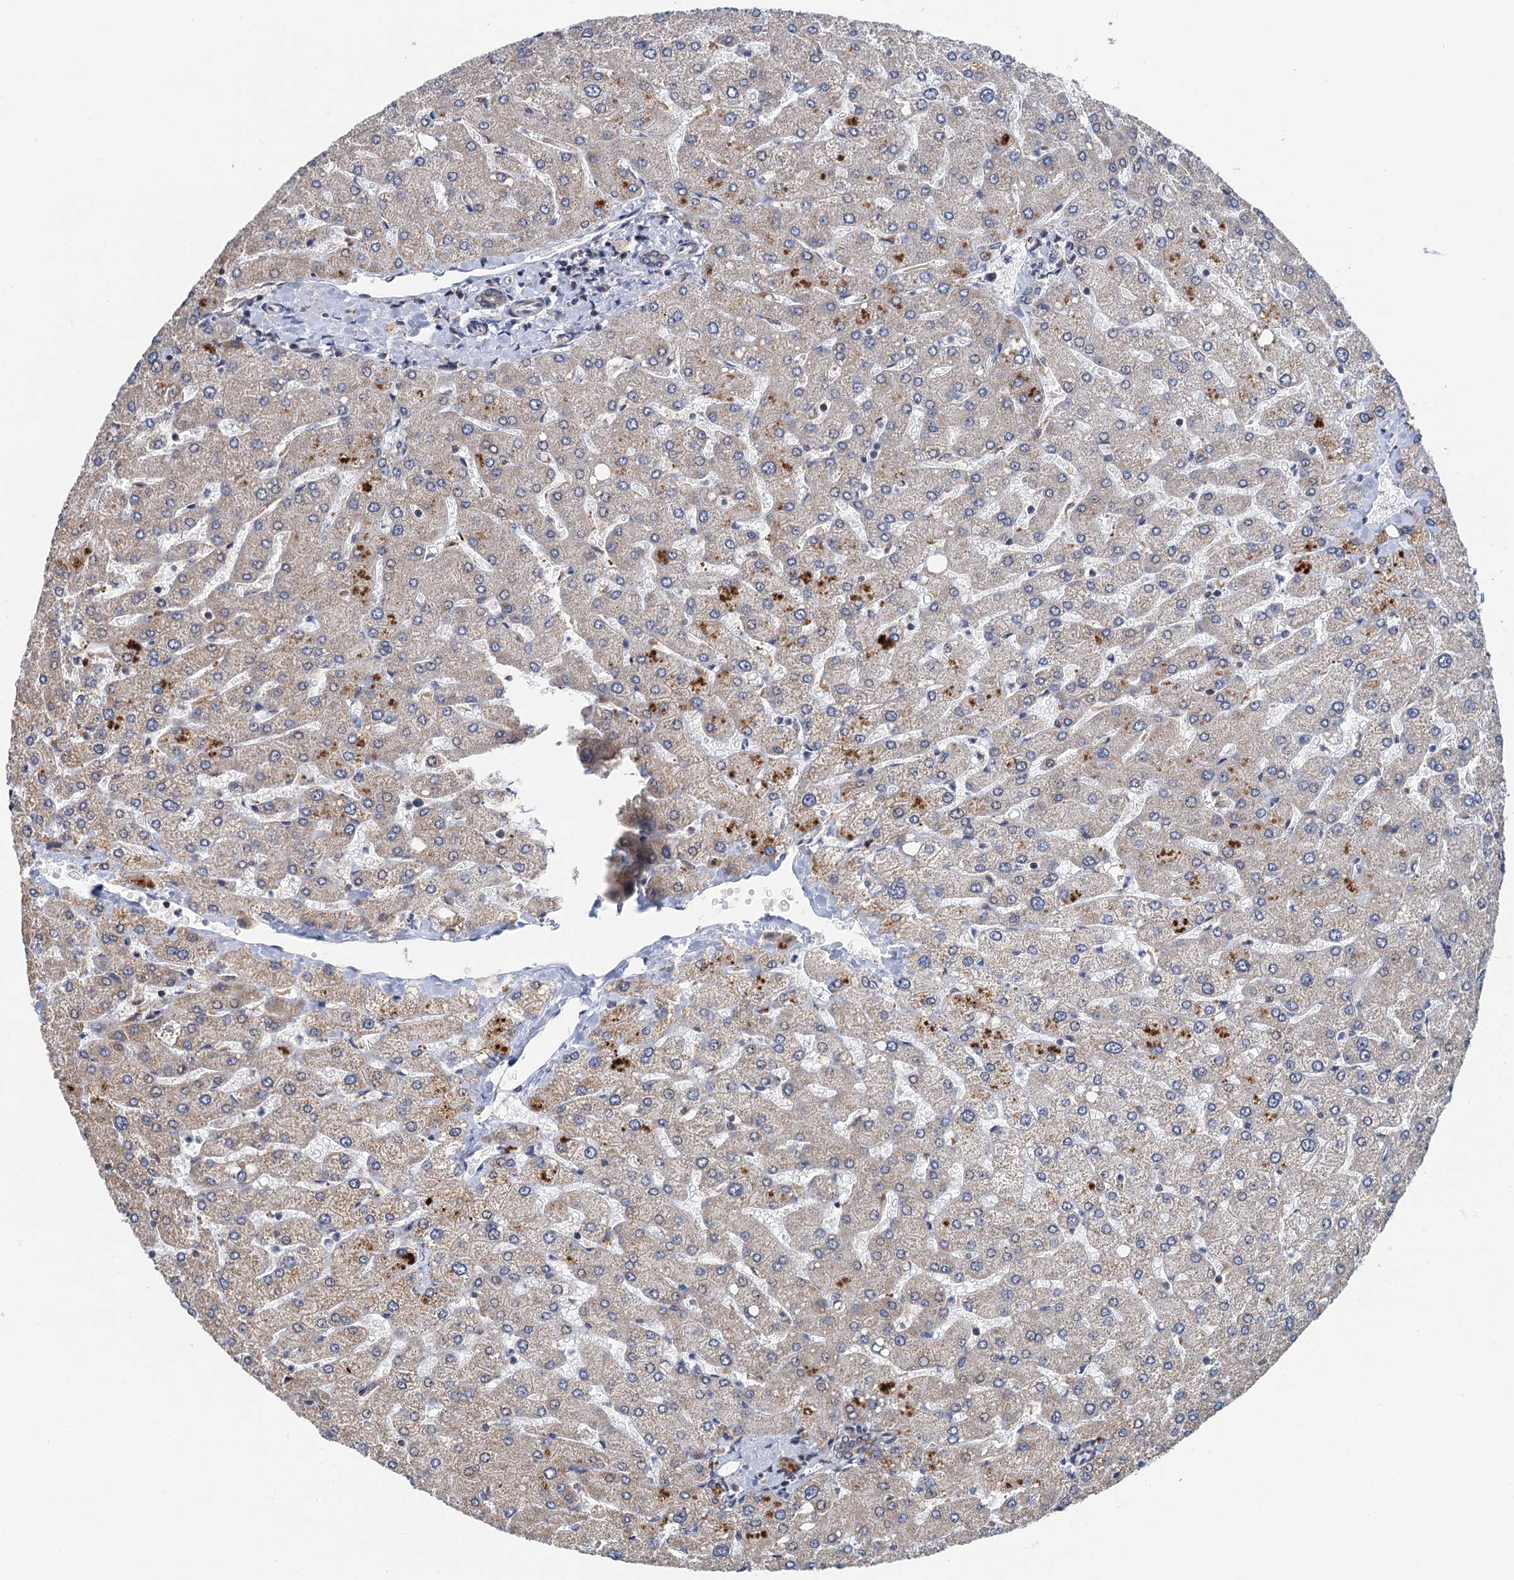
{"staining": {"intensity": "negative", "quantity": "none", "location": "none"}, "tissue": "liver", "cell_type": "Cholangiocytes", "image_type": "normal", "snomed": [{"axis": "morphology", "description": "Normal tissue, NOS"}, {"axis": "topography", "description": "Liver"}], "caption": "Cholangiocytes are negative for protein expression in benign human liver.", "gene": "CMPK2", "patient": {"sex": "male", "age": 55}}